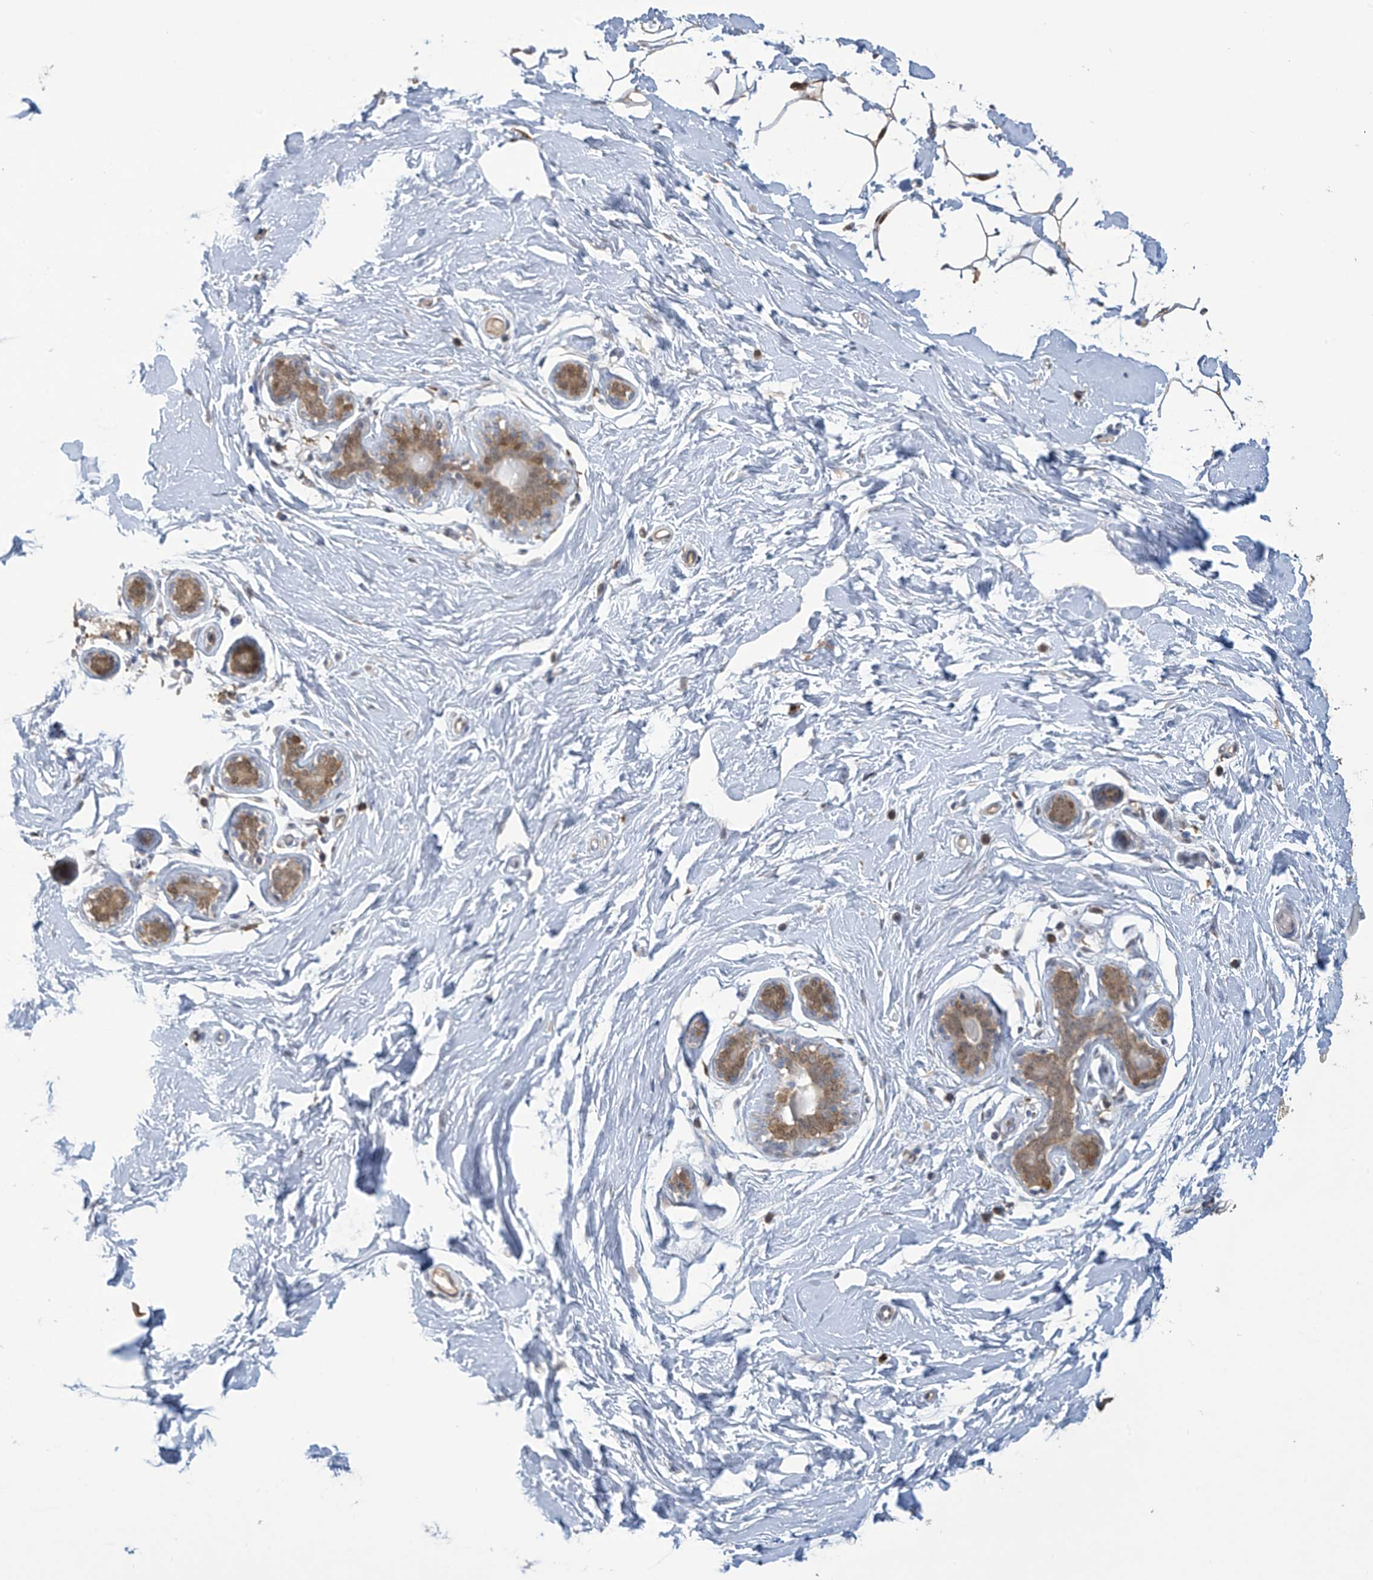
{"staining": {"intensity": "strong", "quantity": "25%-75%", "location": "nuclear"}, "tissue": "adipose tissue", "cell_type": "Adipocytes", "image_type": "normal", "snomed": [{"axis": "morphology", "description": "Normal tissue, NOS"}, {"axis": "topography", "description": "Breast"}], "caption": "A high-resolution photomicrograph shows immunohistochemistry (IHC) staining of normal adipose tissue, which shows strong nuclear positivity in about 25%-75% of adipocytes.", "gene": "IDH1", "patient": {"sex": "female", "age": 23}}